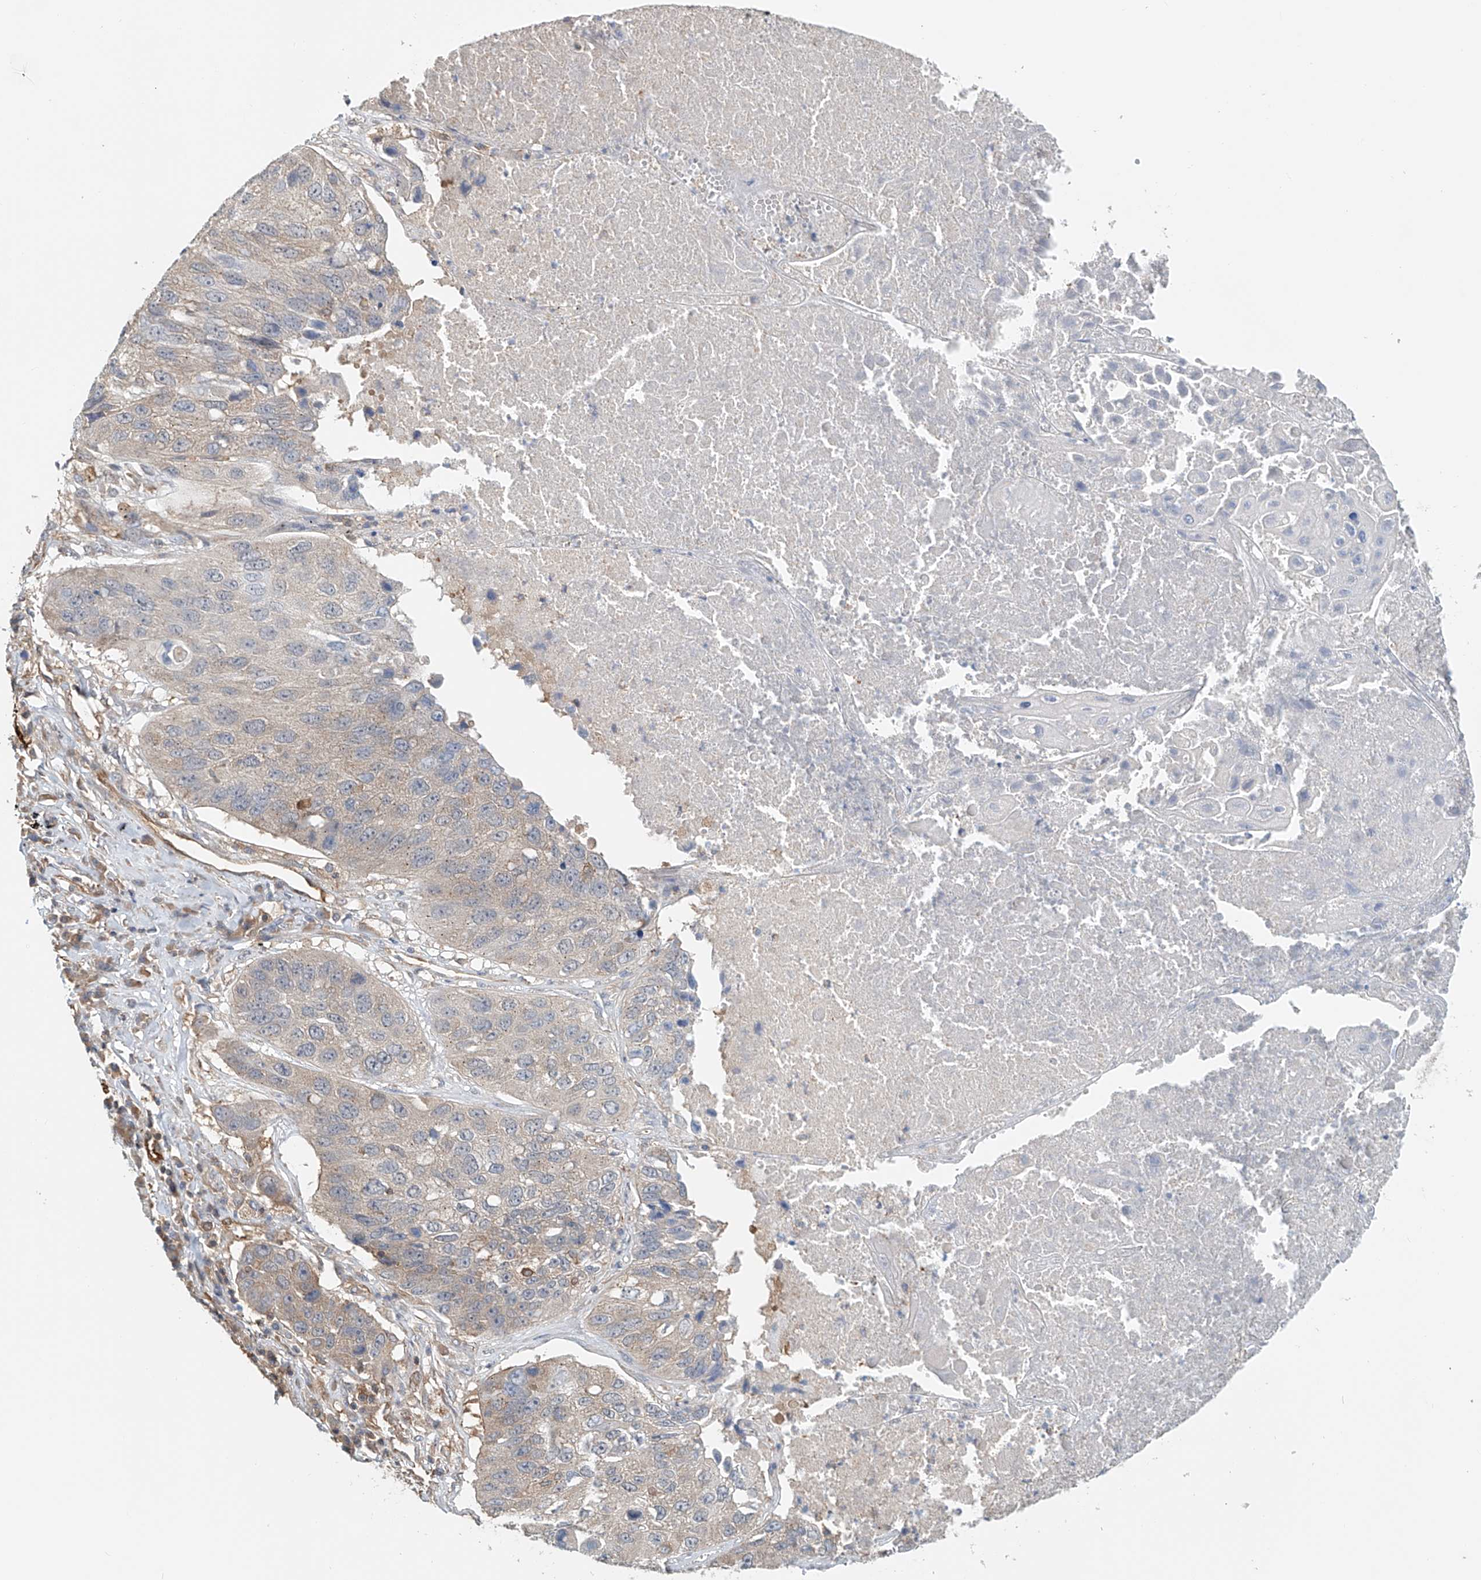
{"staining": {"intensity": "weak", "quantity": "<25%", "location": "cytoplasmic/membranous"}, "tissue": "lung cancer", "cell_type": "Tumor cells", "image_type": "cancer", "snomed": [{"axis": "morphology", "description": "Squamous cell carcinoma, NOS"}, {"axis": "topography", "description": "Lung"}], "caption": "The immunohistochemistry micrograph has no significant staining in tumor cells of lung squamous cell carcinoma tissue. (DAB IHC visualized using brightfield microscopy, high magnification).", "gene": "FRYL", "patient": {"sex": "male", "age": 61}}